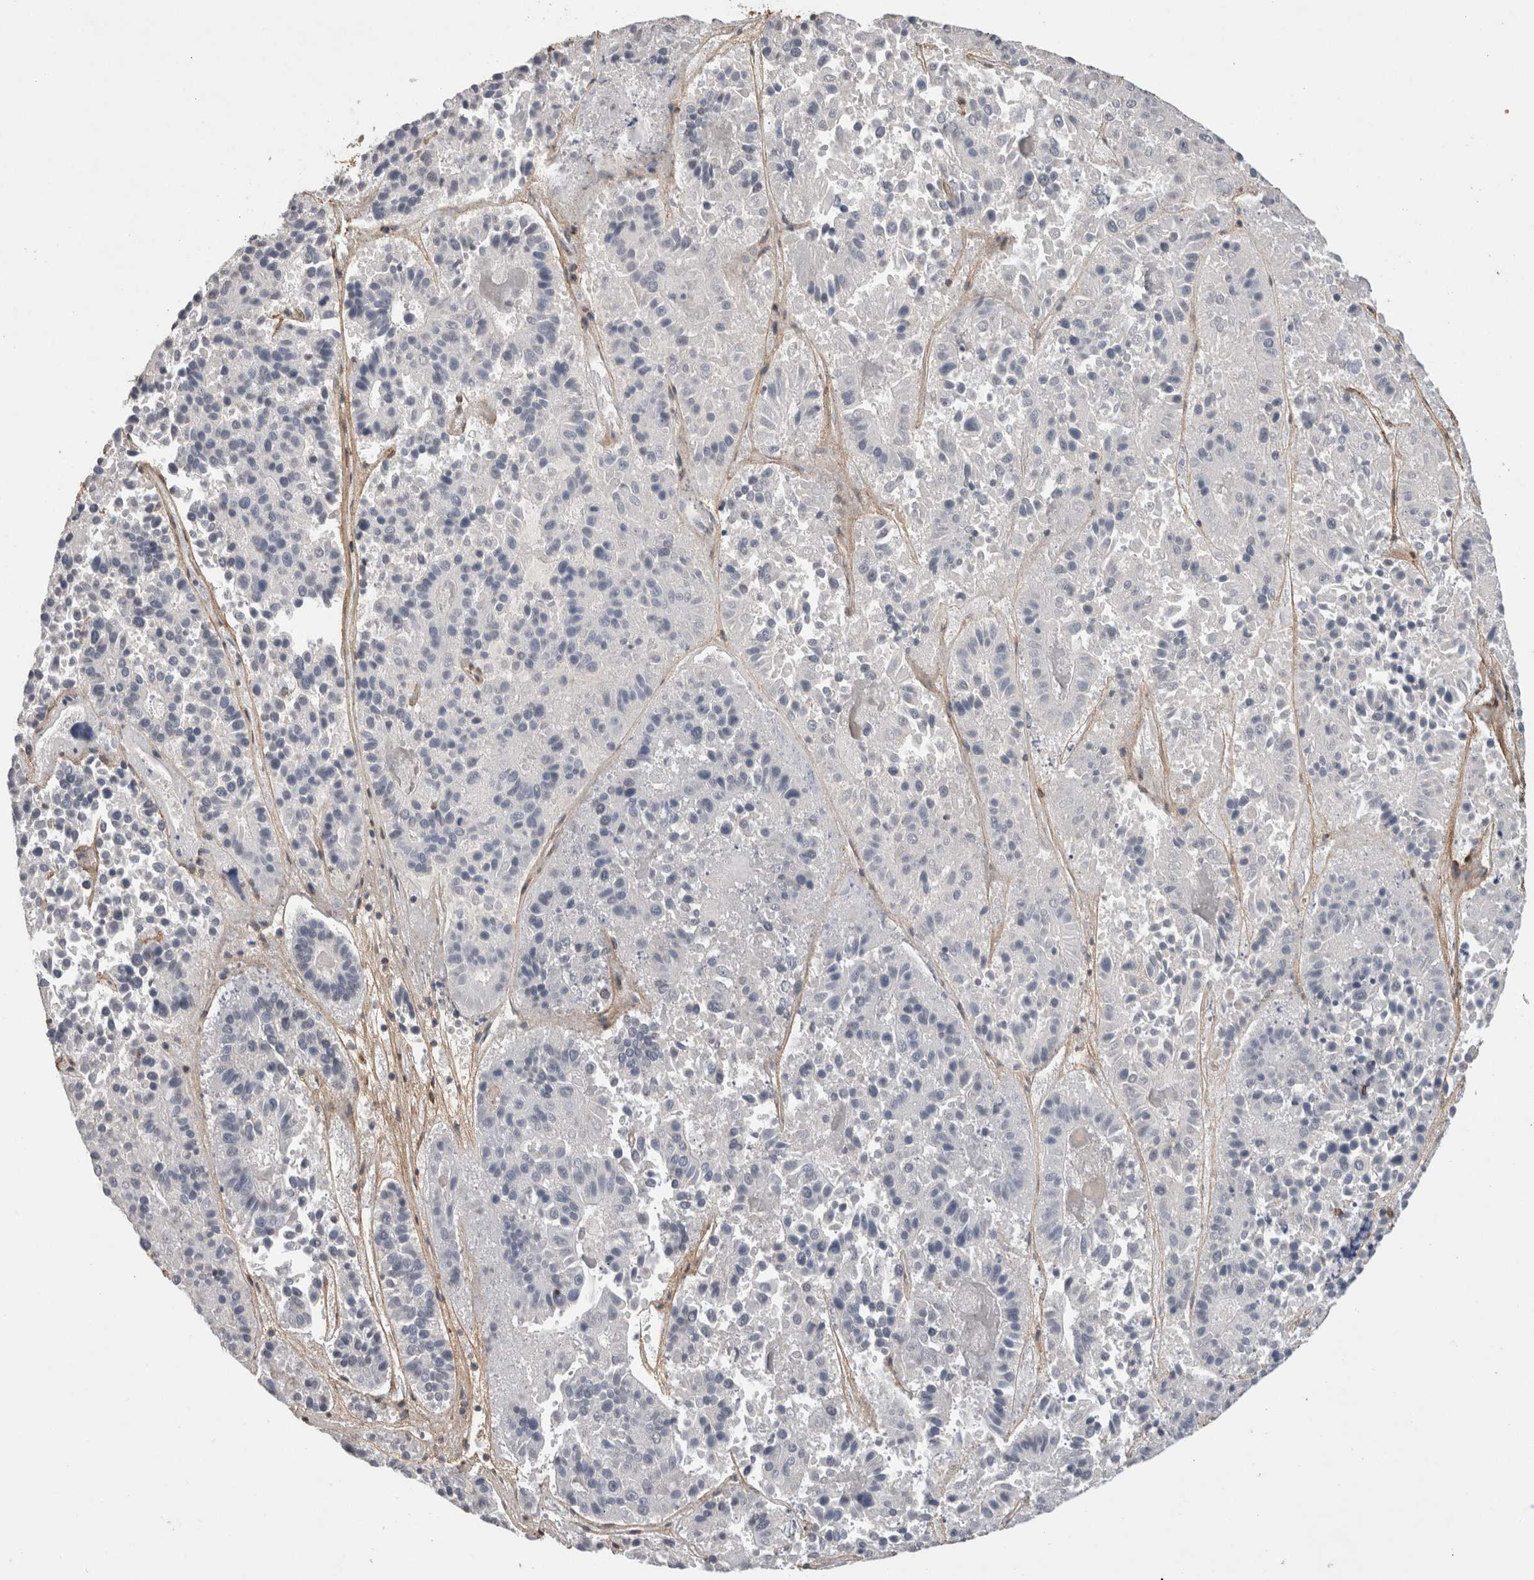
{"staining": {"intensity": "negative", "quantity": "none", "location": "none"}, "tissue": "pancreatic cancer", "cell_type": "Tumor cells", "image_type": "cancer", "snomed": [{"axis": "morphology", "description": "Adenocarcinoma, NOS"}, {"axis": "topography", "description": "Pancreas"}], "caption": "A high-resolution histopathology image shows IHC staining of pancreatic cancer, which shows no significant expression in tumor cells.", "gene": "C1QTNF5", "patient": {"sex": "male", "age": 50}}